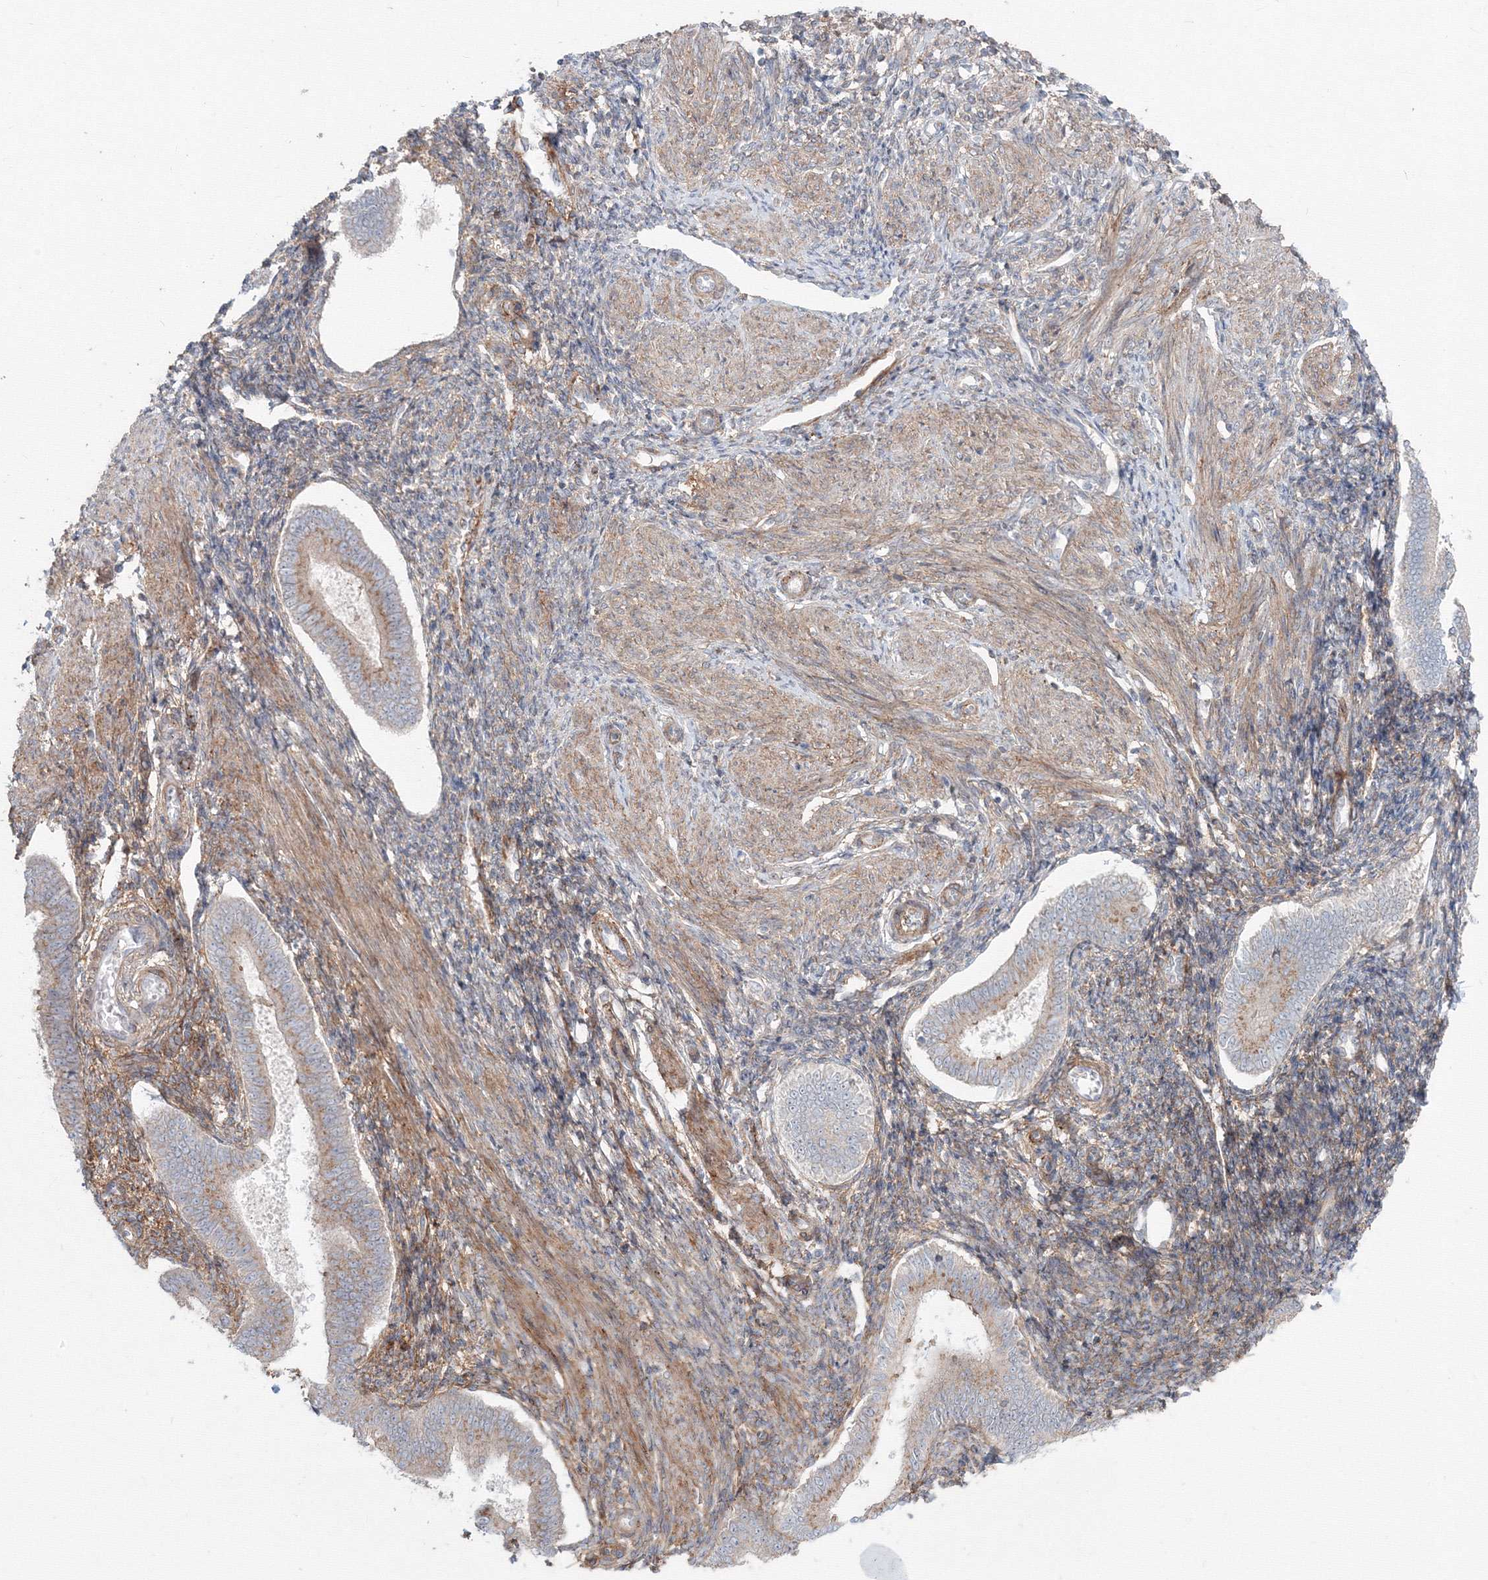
{"staining": {"intensity": "weak", "quantity": "25%-75%", "location": "cytoplasmic/membranous"}, "tissue": "endometrium", "cell_type": "Cells in endometrial stroma", "image_type": "normal", "snomed": [{"axis": "morphology", "description": "Normal tissue, NOS"}, {"axis": "topography", "description": "Uterus"}, {"axis": "topography", "description": "Endometrium"}], "caption": "DAB (3,3'-diaminobenzidine) immunohistochemical staining of benign human endometrium shows weak cytoplasmic/membranous protein positivity in about 25%-75% of cells in endometrial stroma.", "gene": "SH3PXD2A", "patient": {"sex": "female", "age": 48}}